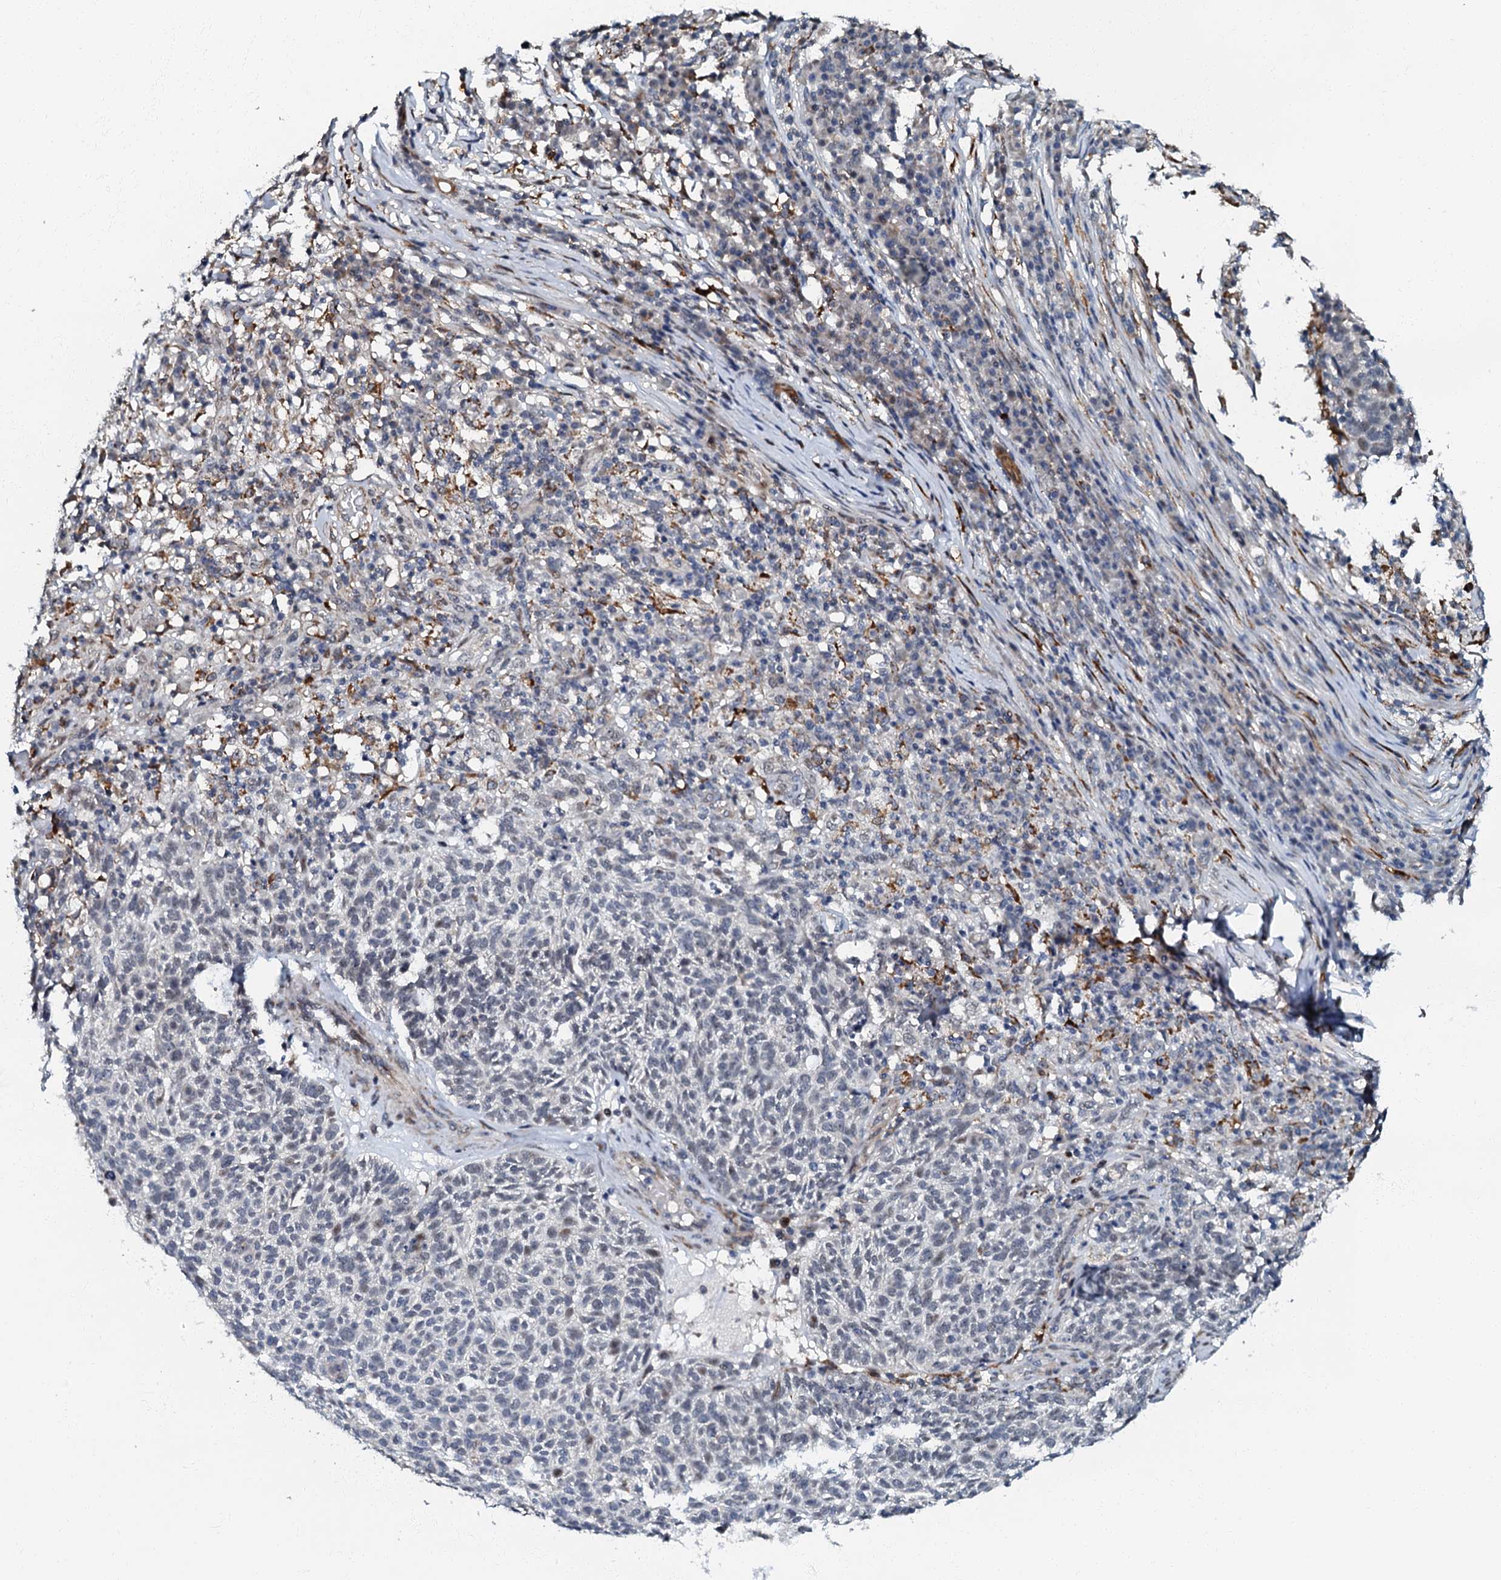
{"staining": {"intensity": "negative", "quantity": "none", "location": "none"}, "tissue": "skin cancer", "cell_type": "Tumor cells", "image_type": "cancer", "snomed": [{"axis": "morphology", "description": "Squamous cell carcinoma, NOS"}, {"axis": "topography", "description": "Skin"}], "caption": "Immunohistochemistry histopathology image of skin cancer stained for a protein (brown), which demonstrates no positivity in tumor cells. Brightfield microscopy of immunohistochemistry (IHC) stained with DAB (brown) and hematoxylin (blue), captured at high magnification.", "gene": "OLAH", "patient": {"sex": "female", "age": 90}}